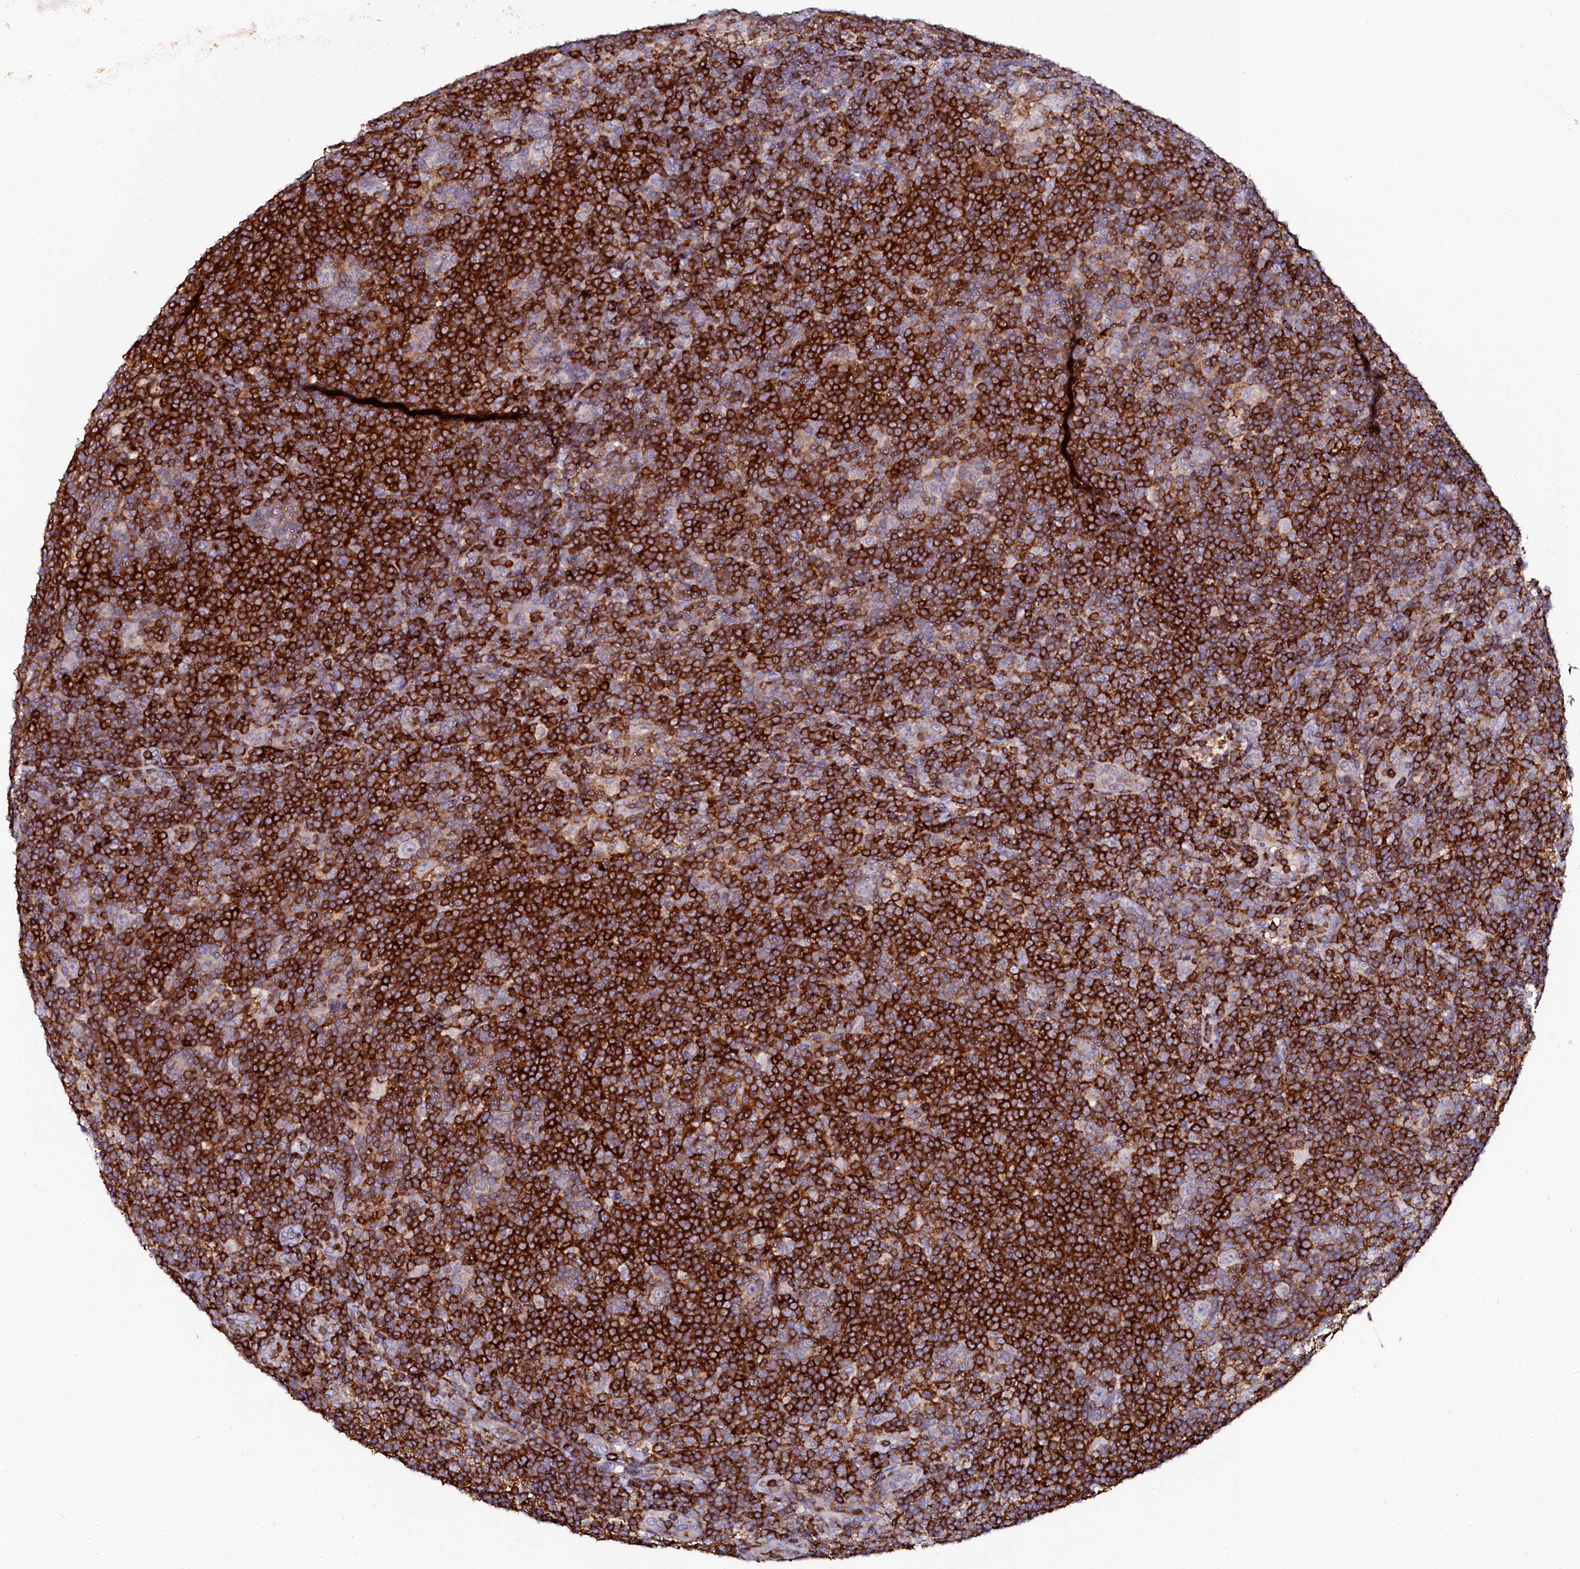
{"staining": {"intensity": "negative", "quantity": "none", "location": "none"}, "tissue": "lymphoma", "cell_type": "Tumor cells", "image_type": "cancer", "snomed": [{"axis": "morphology", "description": "Hodgkin's disease, NOS"}, {"axis": "topography", "description": "Lymph node"}], "caption": "Human Hodgkin's disease stained for a protein using immunohistochemistry displays no expression in tumor cells.", "gene": "AAAS", "patient": {"sex": "female", "age": 57}}